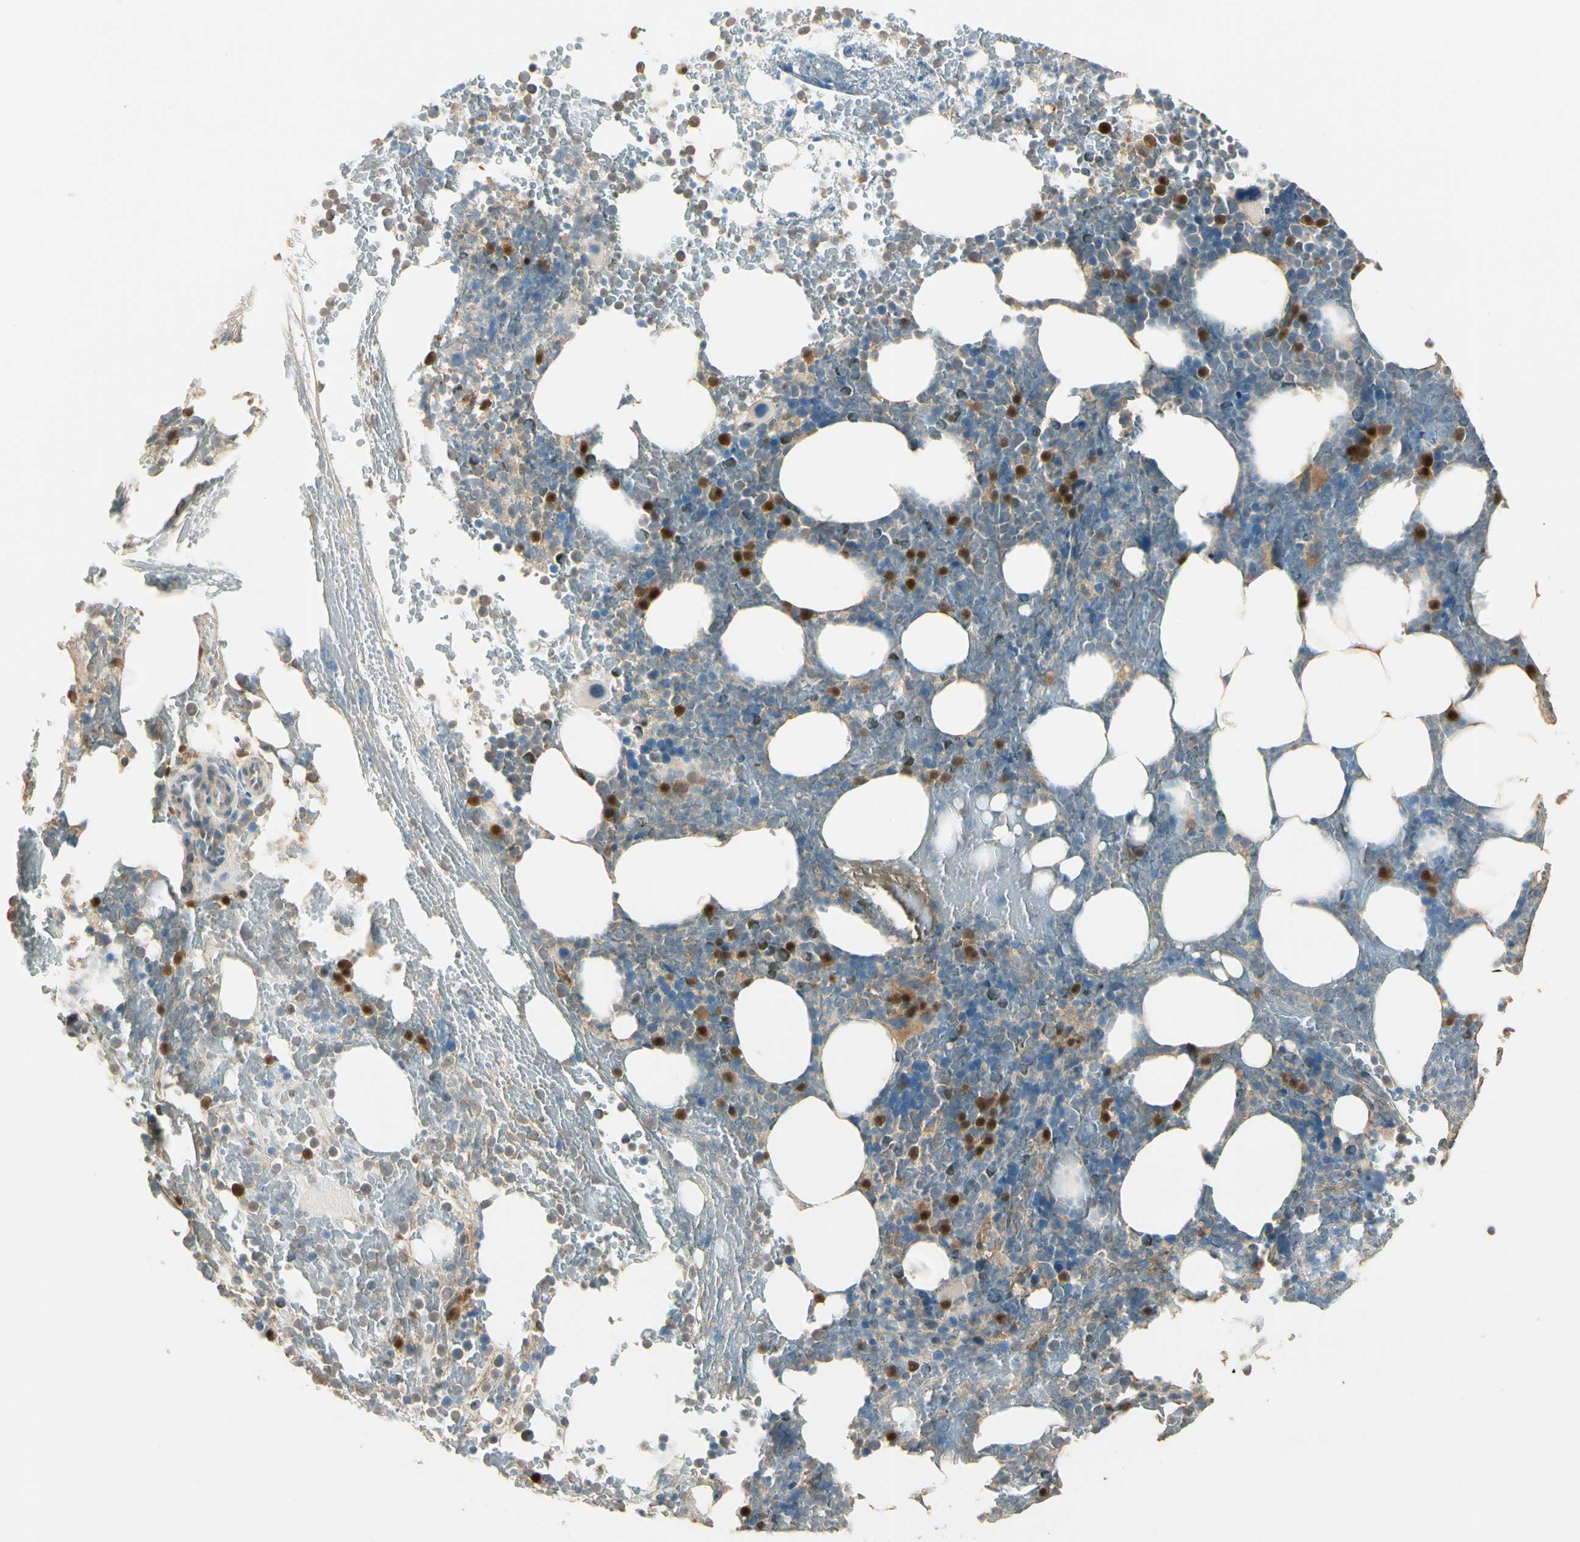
{"staining": {"intensity": "moderate", "quantity": "<25%", "location": "cytoplasmic/membranous"}, "tissue": "bone marrow", "cell_type": "Hematopoietic cells", "image_type": "normal", "snomed": [{"axis": "morphology", "description": "Normal tissue, NOS"}, {"axis": "topography", "description": "Bone marrow"}], "caption": "Protein staining of normal bone marrow reveals moderate cytoplasmic/membranous positivity in approximately <25% of hematopoietic cells.", "gene": "PLXNA1", "patient": {"sex": "female", "age": 66}}